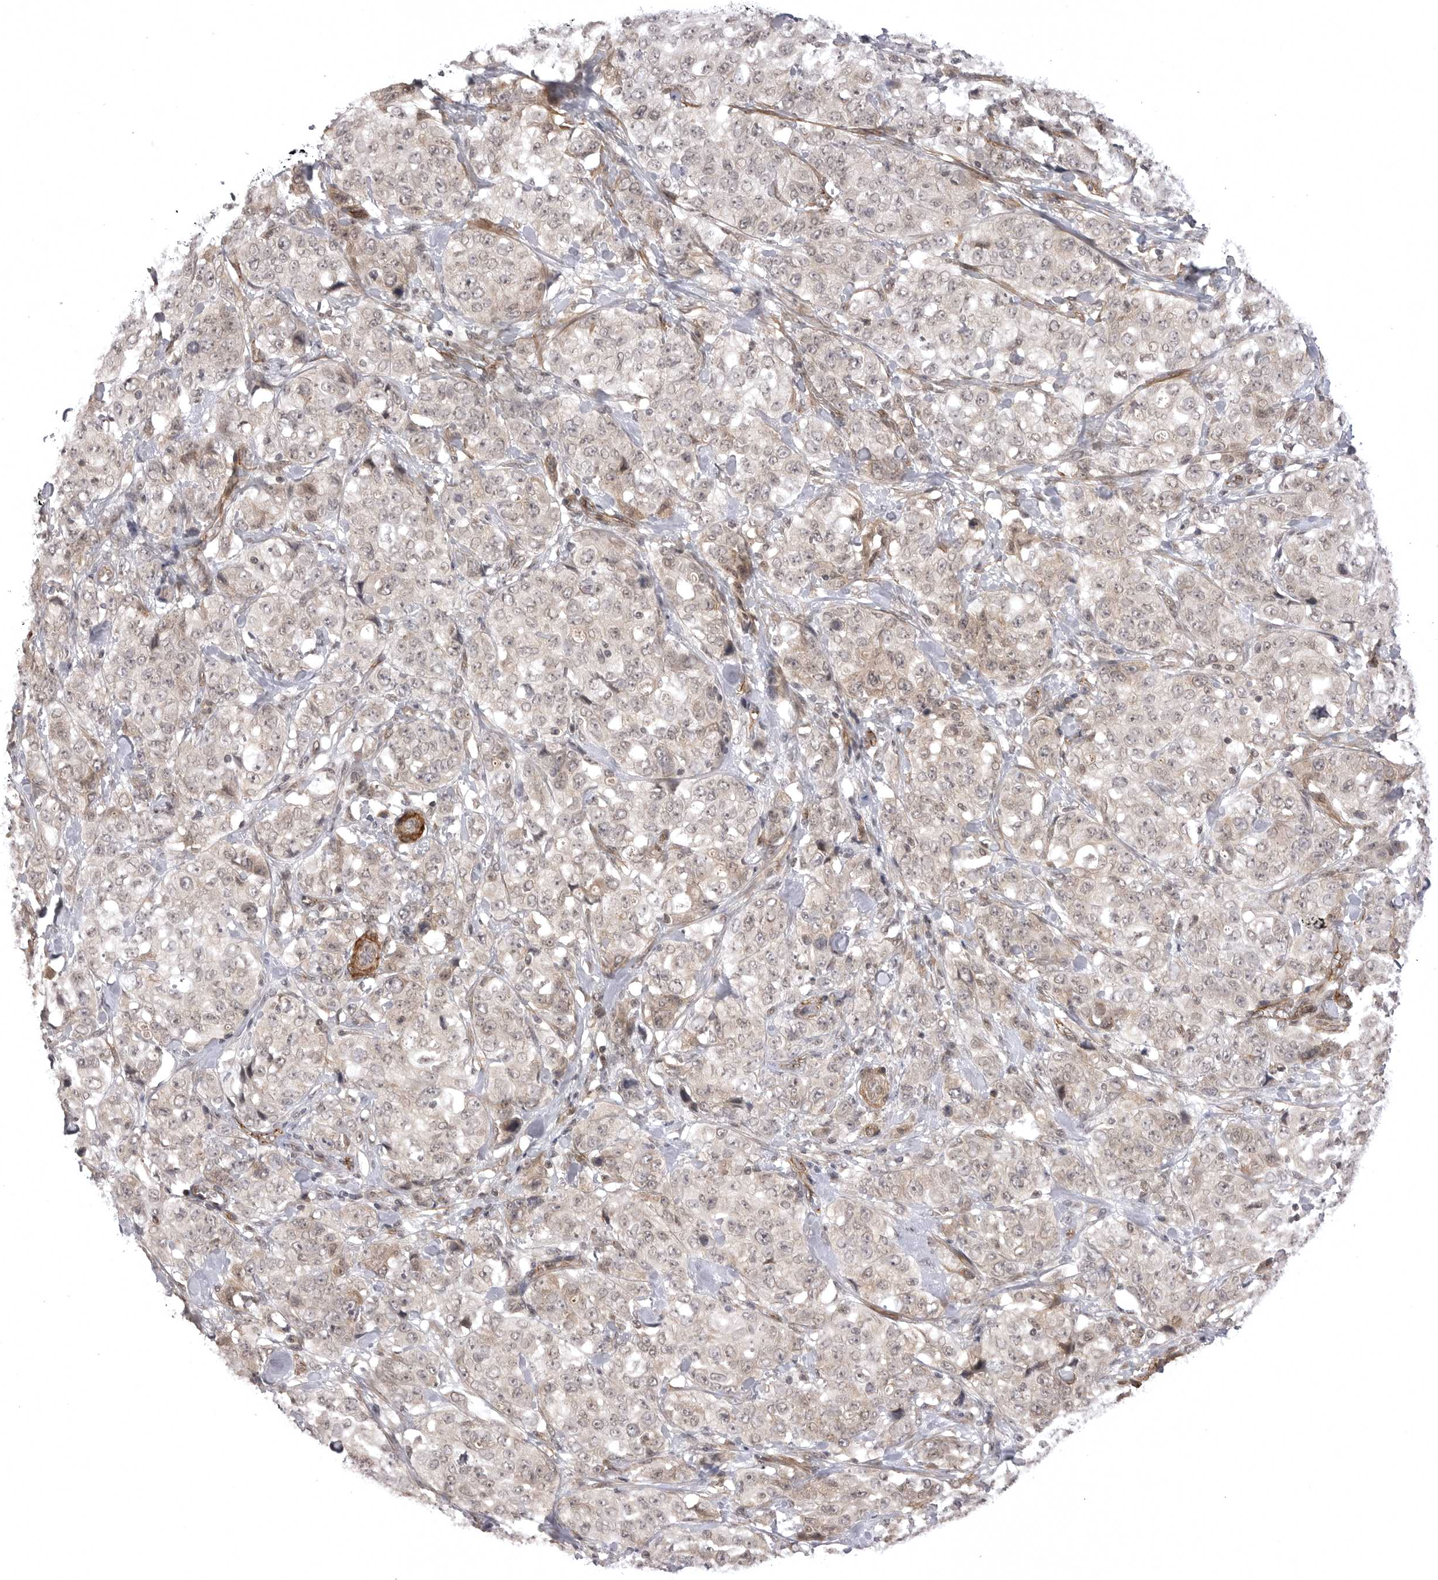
{"staining": {"intensity": "weak", "quantity": "<25%", "location": "cytoplasmic/membranous"}, "tissue": "stomach cancer", "cell_type": "Tumor cells", "image_type": "cancer", "snomed": [{"axis": "morphology", "description": "Adenocarcinoma, NOS"}, {"axis": "topography", "description": "Stomach"}], "caption": "Stomach adenocarcinoma was stained to show a protein in brown. There is no significant expression in tumor cells.", "gene": "SORBS1", "patient": {"sex": "male", "age": 48}}